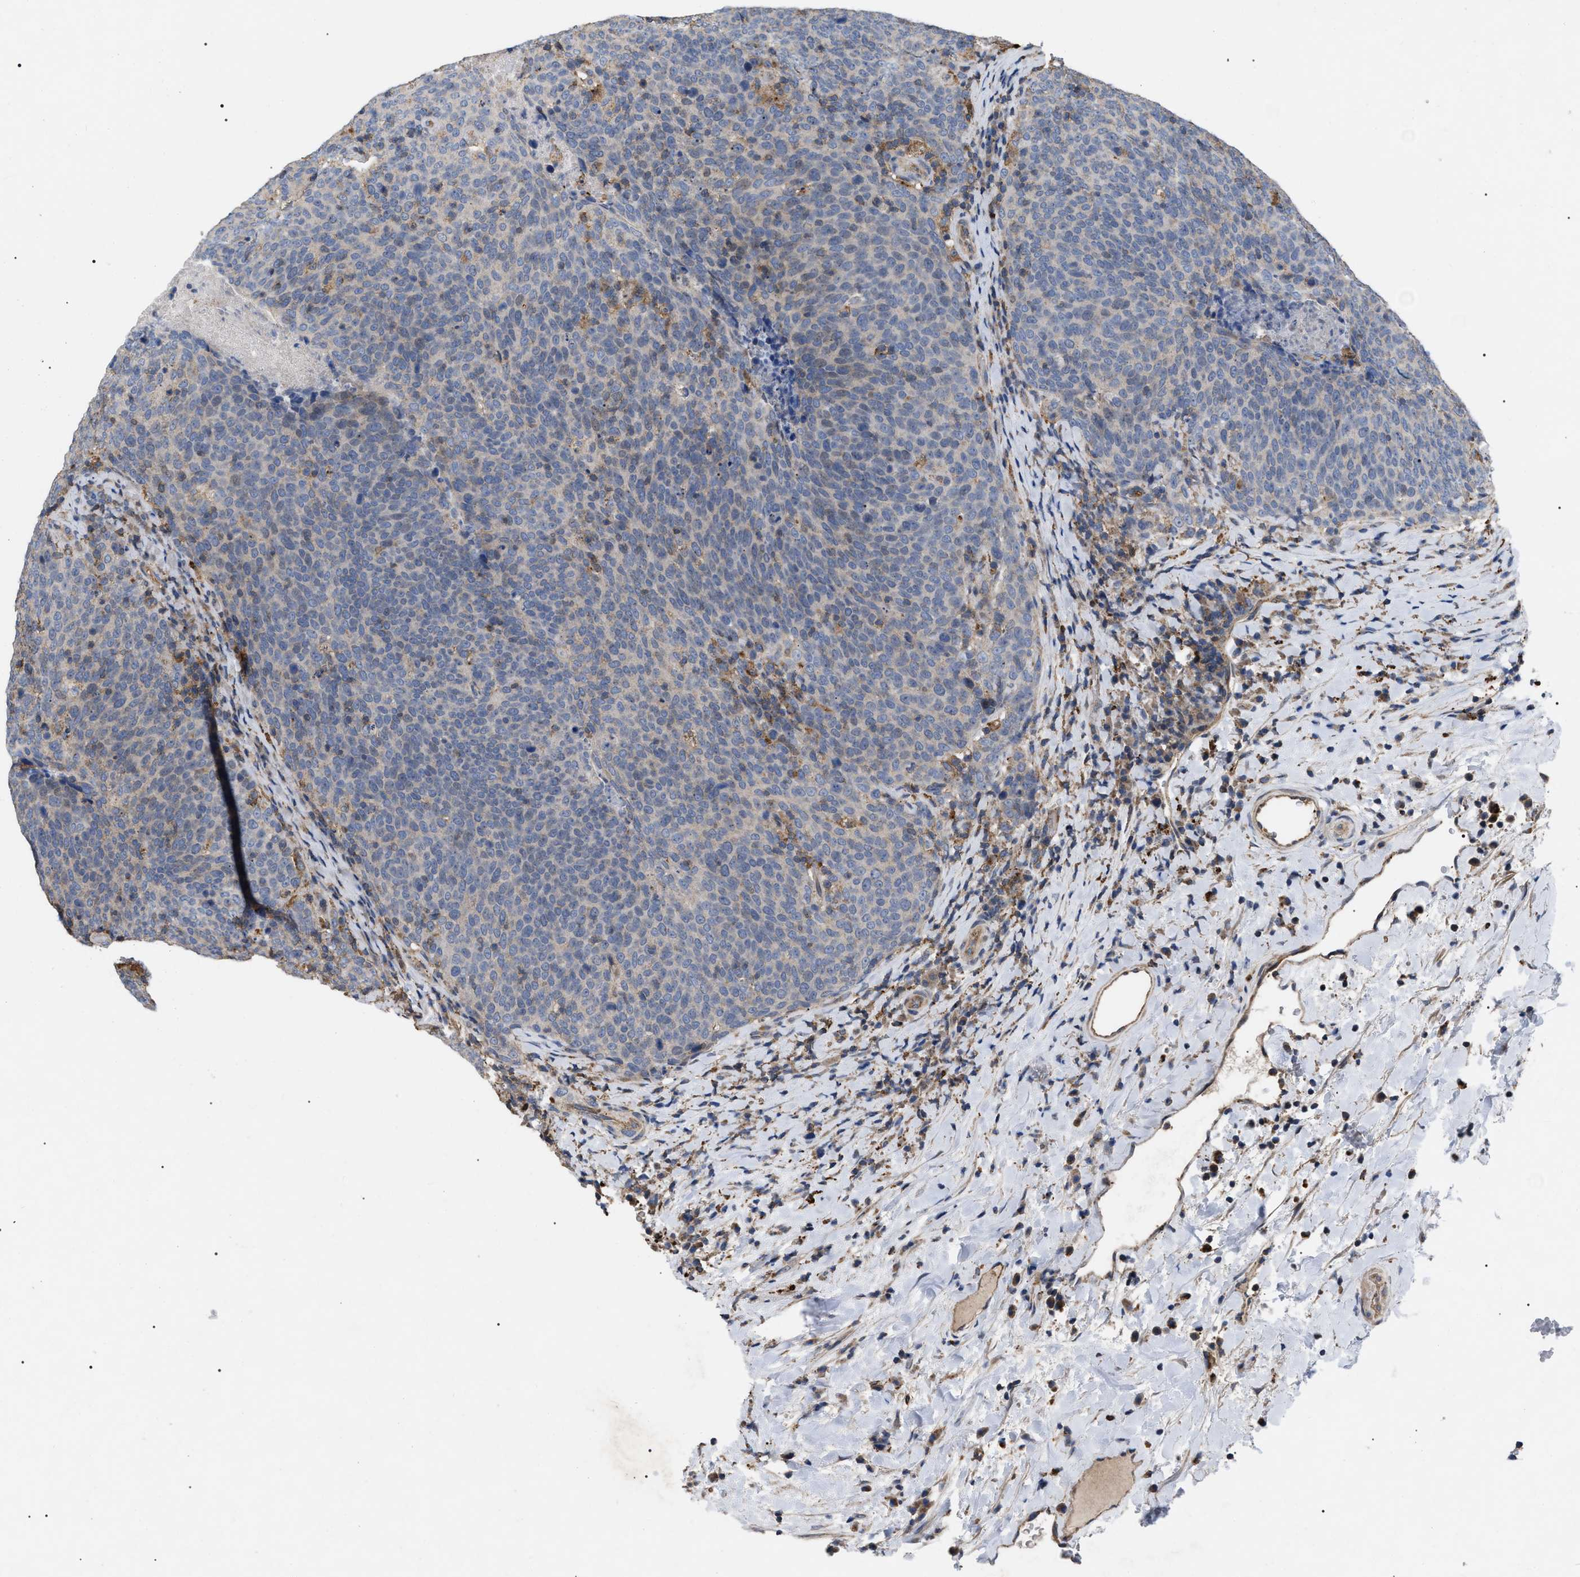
{"staining": {"intensity": "negative", "quantity": "none", "location": "none"}, "tissue": "head and neck cancer", "cell_type": "Tumor cells", "image_type": "cancer", "snomed": [{"axis": "morphology", "description": "Squamous cell carcinoma, NOS"}, {"axis": "morphology", "description": "Squamous cell carcinoma, metastatic, NOS"}, {"axis": "topography", "description": "Lymph node"}, {"axis": "topography", "description": "Head-Neck"}], "caption": "IHC image of neoplastic tissue: human head and neck cancer stained with DAB demonstrates no significant protein expression in tumor cells. (DAB immunohistochemistry (IHC) visualized using brightfield microscopy, high magnification).", "gene": "FAM171A2", "patient": {"sex": "male", "age": 62}}